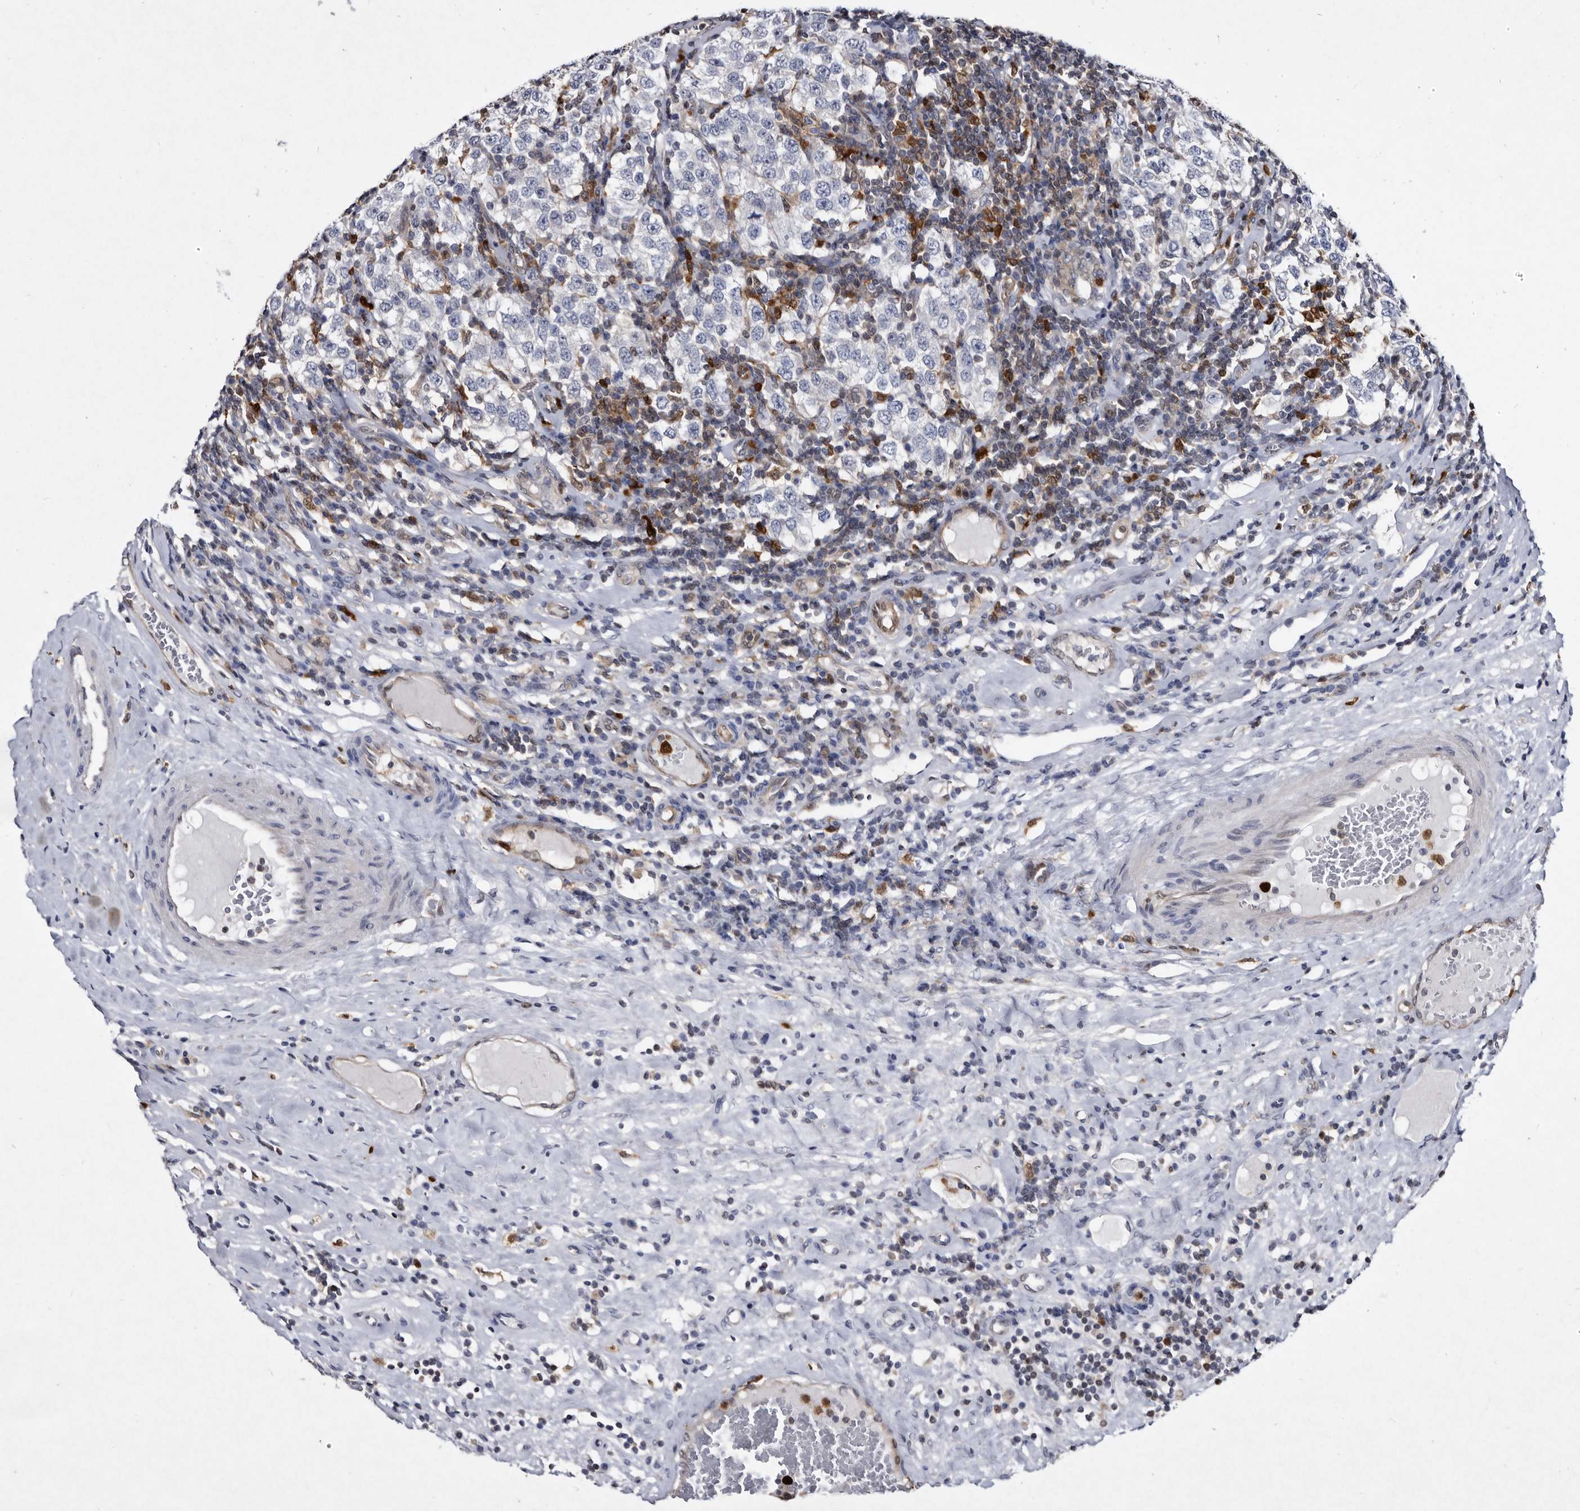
{"staining": {"intensity": "negative", "quantity": "none", "location": "none"}, "tissue": "testis cancer", "cell_type": "Tumor cells", "image_type": "cancer", "snomed": [{"axis": "morphology", "description": "Seminoma, NOS"}, {"axis": "topography", "description": "Testis"}], "caption": "Human seminoma (testis) stained for a protein using immunohistochemistry exhibits no positivity in tumor cells.", "gene": "SERPINB8", "patient": {"sex": "male", "age": 41}}